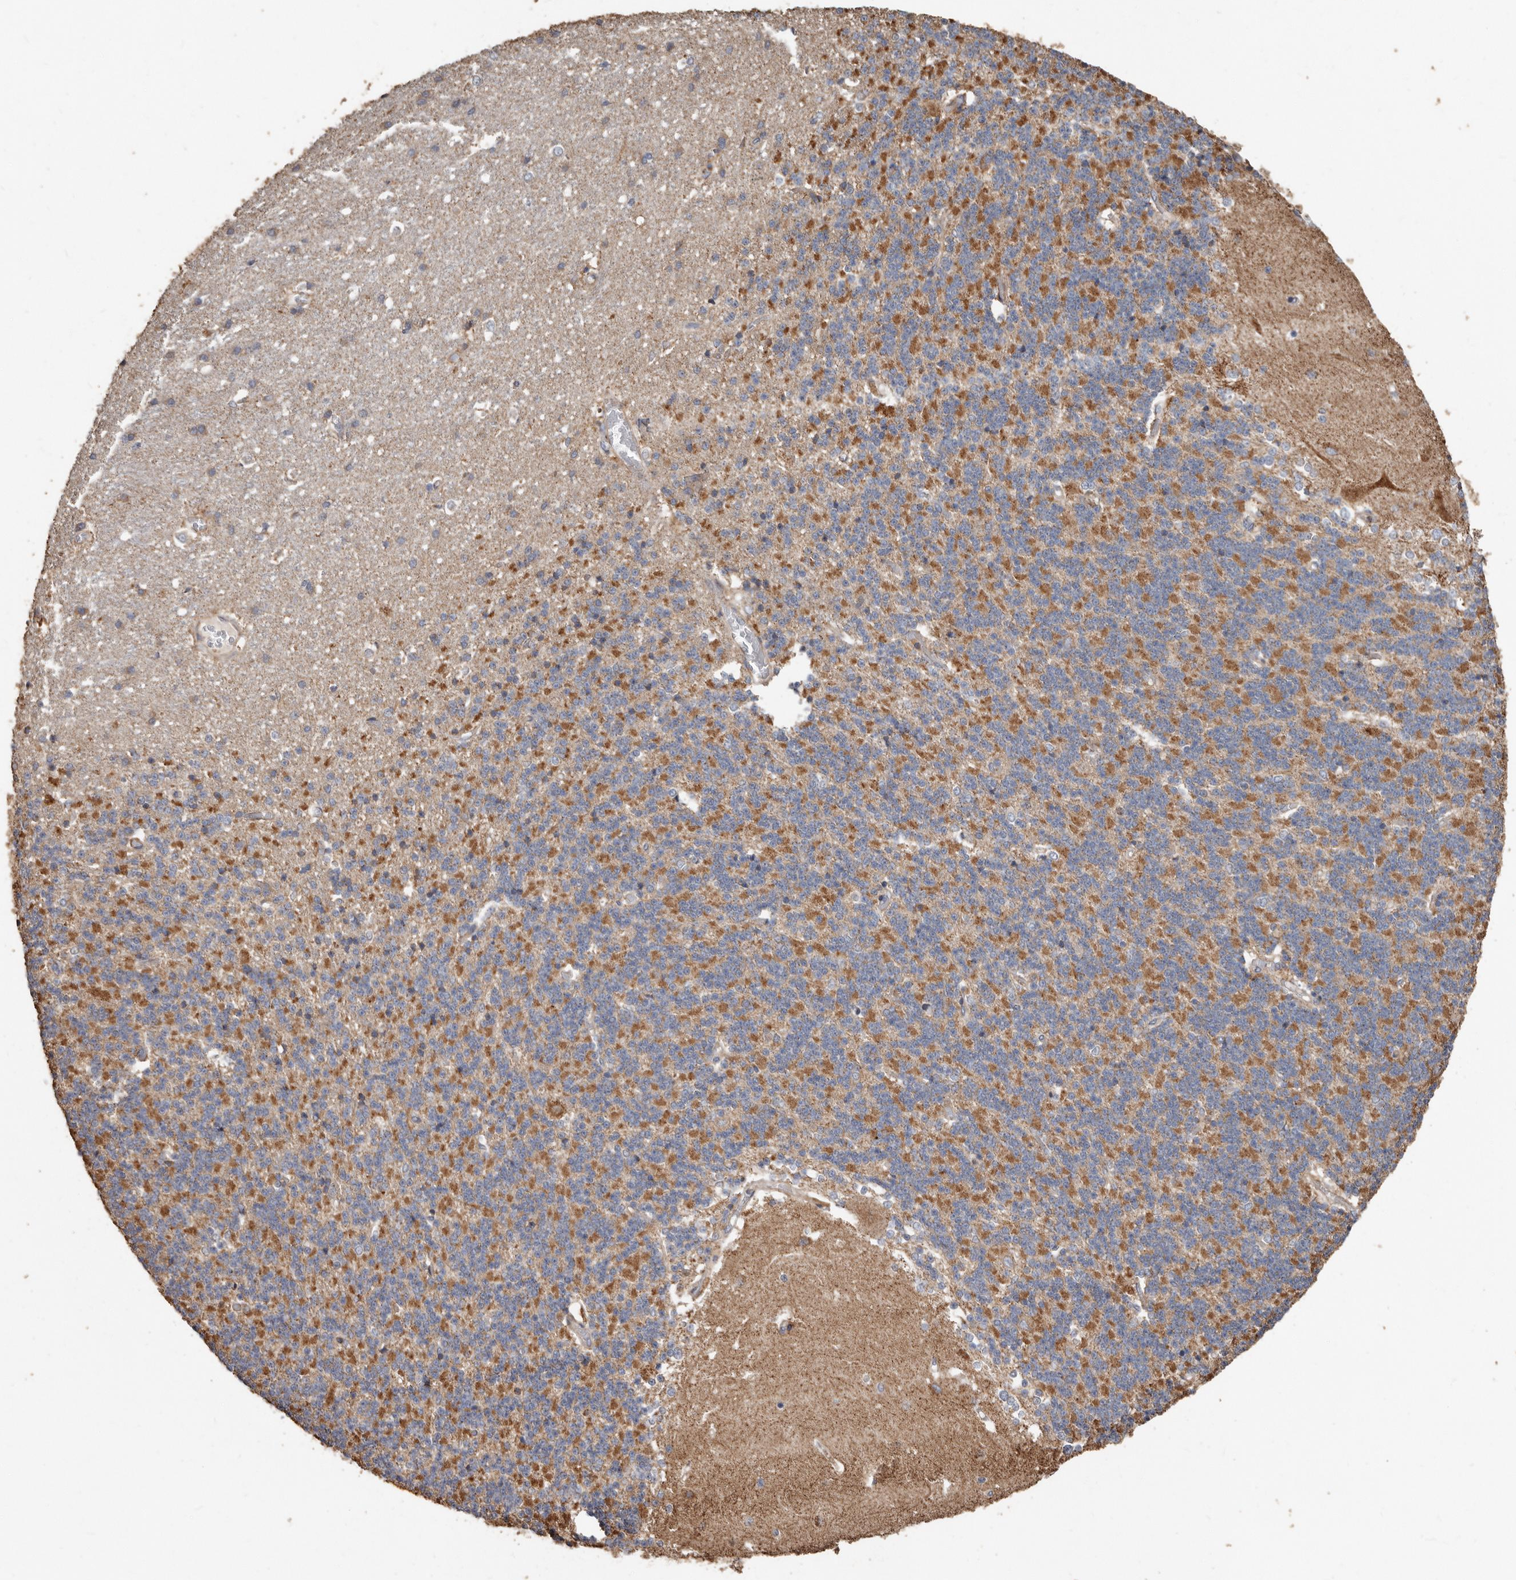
{"staining": {"intensity": "moderate", "quantity": "25%-75%", "location": "cytoplasmic/membranous"}, "tissue": "cerebellum", "cell_type": "Cells in granular layer", "image_type": "normal", "snomed": [{"axis": "morphology", "description": "Normal tissue, NOS"}, {"axis": "topography", "description": "Cerebellum"}], "caption": "There is medium levels of moderate cytoplasmic/membranous expression in cells in granular layer of benign cerebellum, as demonstrated by immunohistochemical staining (brown color).", "gene": "OSGIN2", "patient": {"sex": "male", "age": 37}}